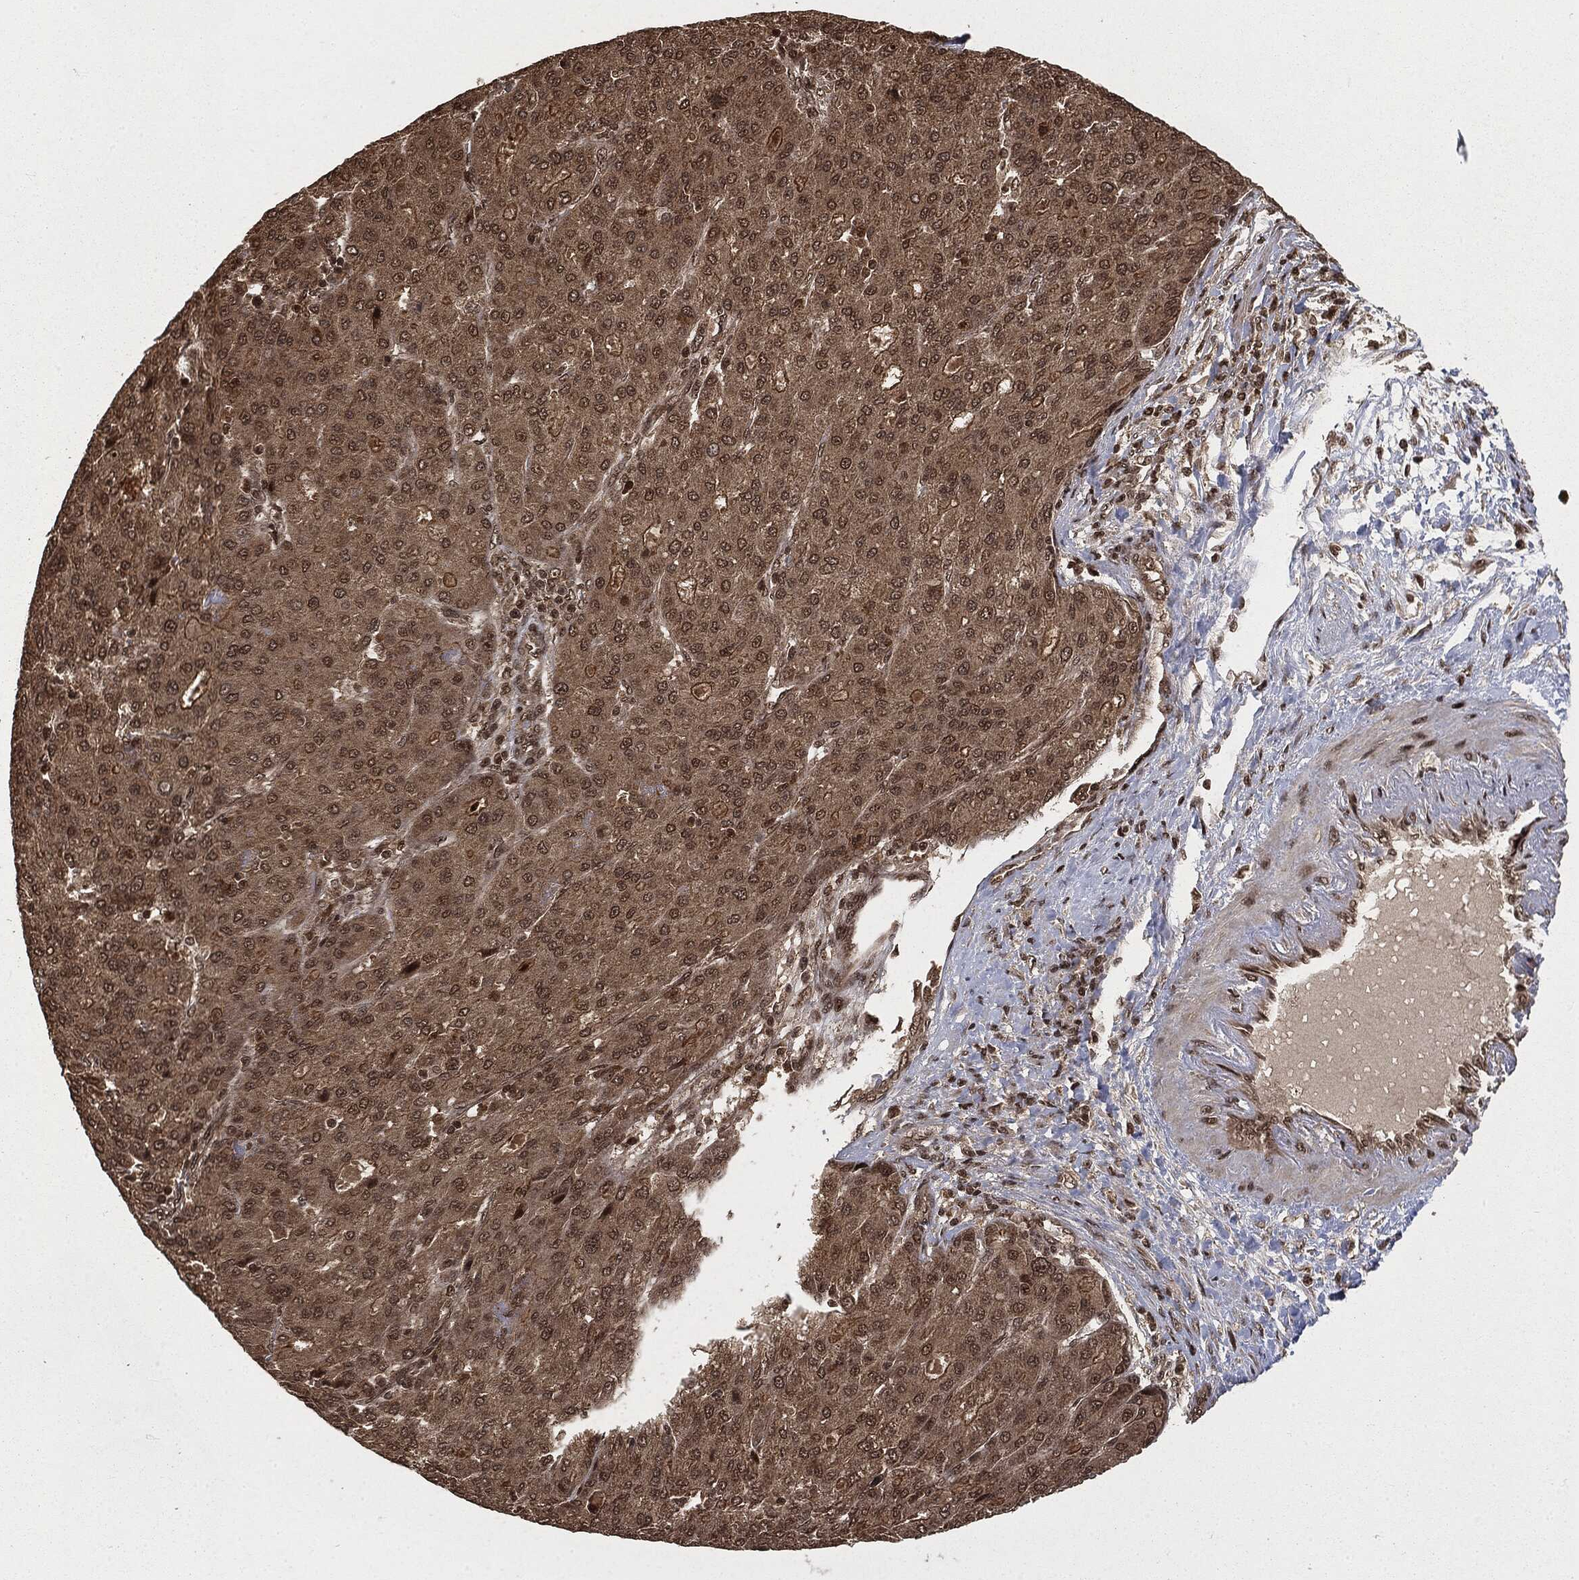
{"staining": {"intensity": "weak", "quantity": ">75%", "location": "cytoplasmic/membranous,nuclear"}, "tissue": "liver cancer", "cell_type": "Tumor cells", "image_type": "cancer", "snomed": [{"axis": "morphology", "description": "Carcinoma, Hepatocellular, NOS"}, {"axis": "topography", "description": "Liver"}], "caption": "Immunohistochemistry (DAB) staining of human liver cancer reveals weak cytoplasmic/membranous and nuclear protein staining in approximately >75% of tumor cells.", "gene": "CTDP1", "patient": {"sex": "male", "age": 65}}